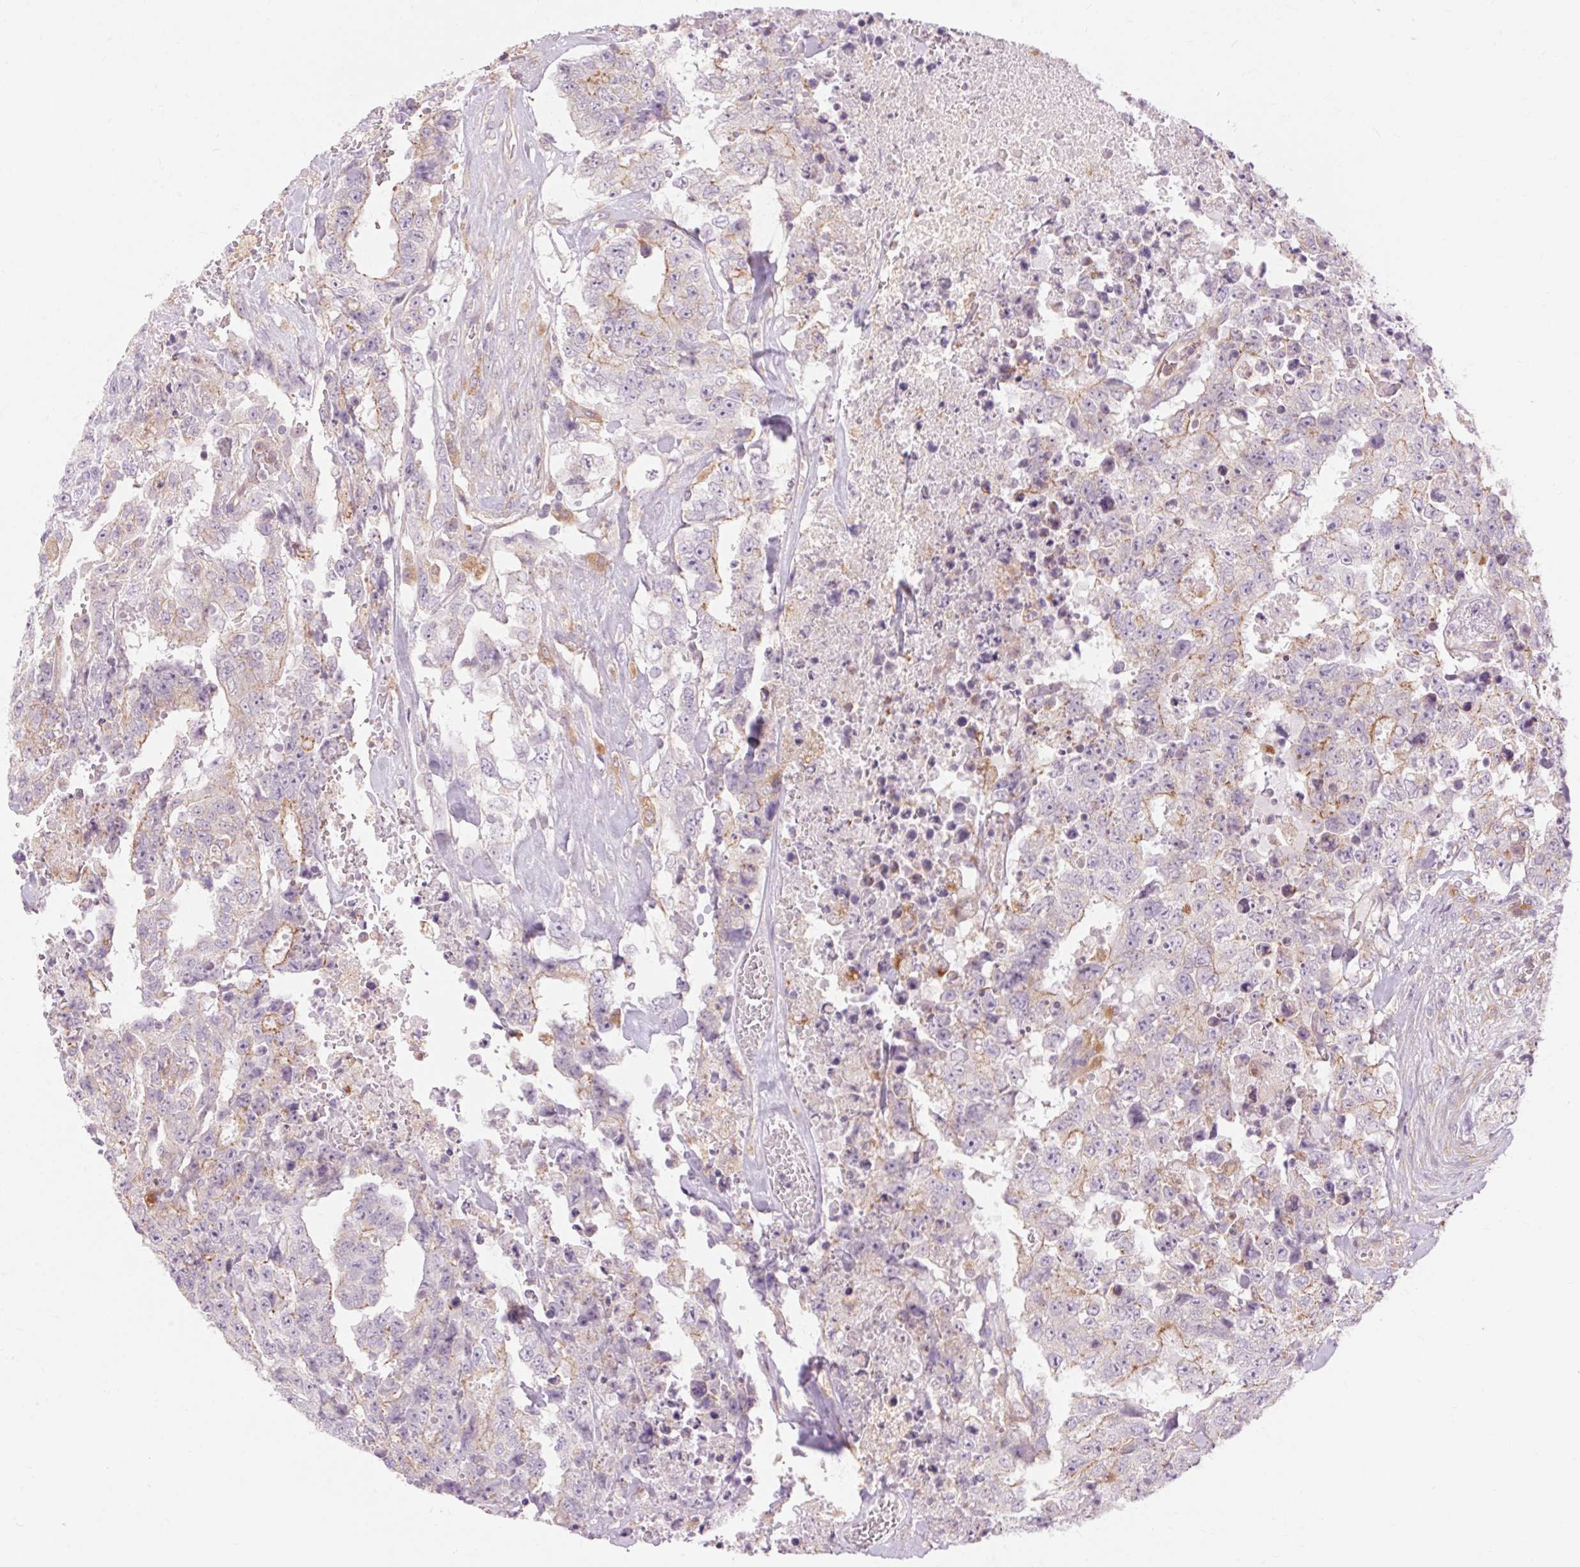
{"staining": {"intensity": "moderate", "quantity": "<25%", "location": "cytoplasmic/membranous"}, "tissue": "testis cancer", "cell_type": "Tumor cells", "image_type": "cancer", "snomed": [{"axis": "morphology", "description": "Carcinoma, Embryonal, NOS"}, {"axis": "topography", "description": "Testis"}], "caption": "Immunohistochemistry (IHC) staining of testis embryonal carcinoma, which shows low levels of moderate cytoplasmic/membranous positivity in about <25% of tumor cells indicating moderate cytoplasmic/membranous protein expression. The staining was performed using DAB (brown) for protein detection and nuclei were counterstained in hematoxylin (blue).", "gene": "TM6SF1", "patient": {"sex": "male", "age": 24}}